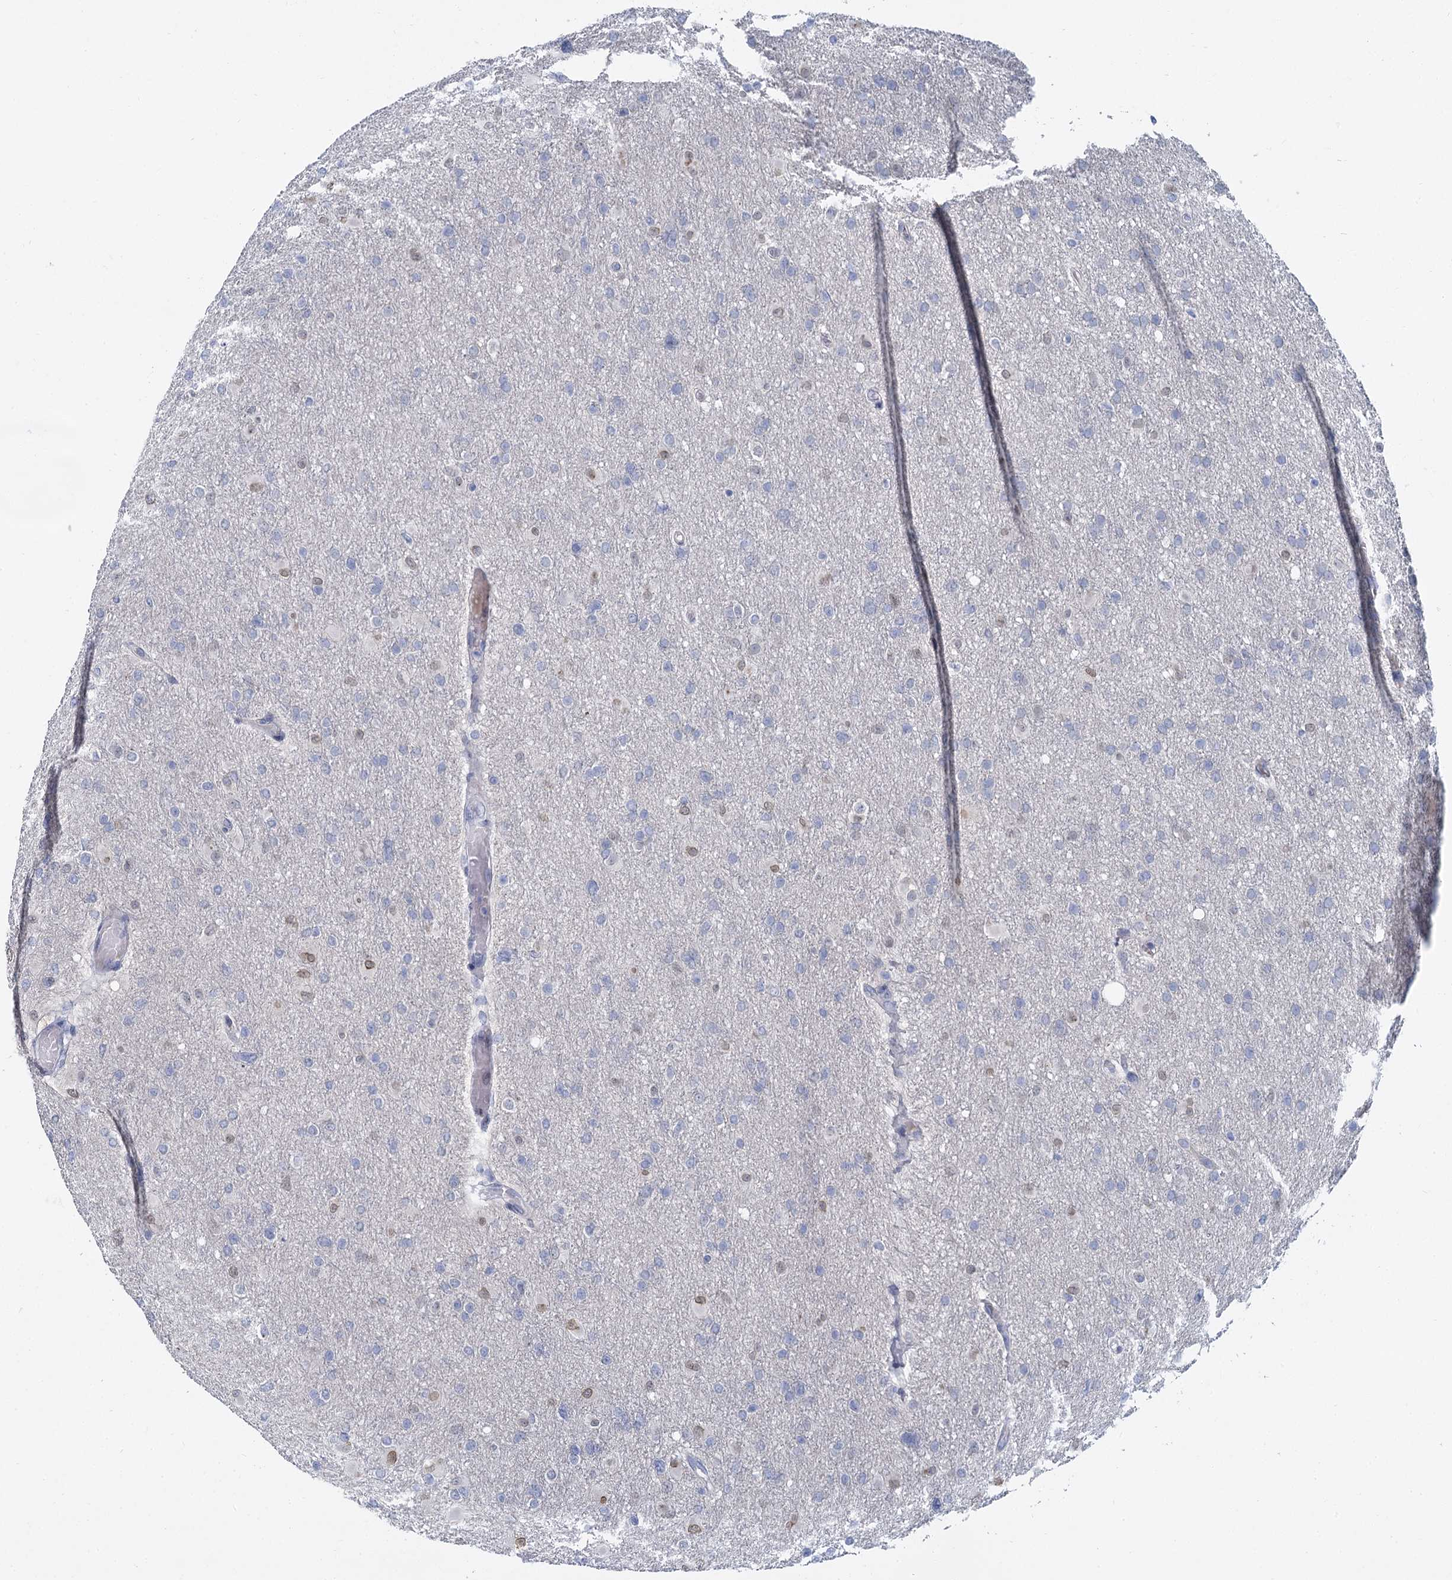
{"staining": {"intensity": "negative", "quantity": "none", "location": "none"}, "tissue": "glioma", "cell_type": "Tumor cells", "image_type": "cancer", "snomed": [{"axis": "morphology", "description": "Glioma, malignant, High grade"}, {"axis": "topography", "description": "Cerebral cortex"}], "caption": "Tumor cells show no significant positivity in high-grade glioma (malignant). (Immunohistochemistry, brightfield microscopy, high magnification).", "gene": "ACRBP", "patient": {"sex": "female", "age": 36}}